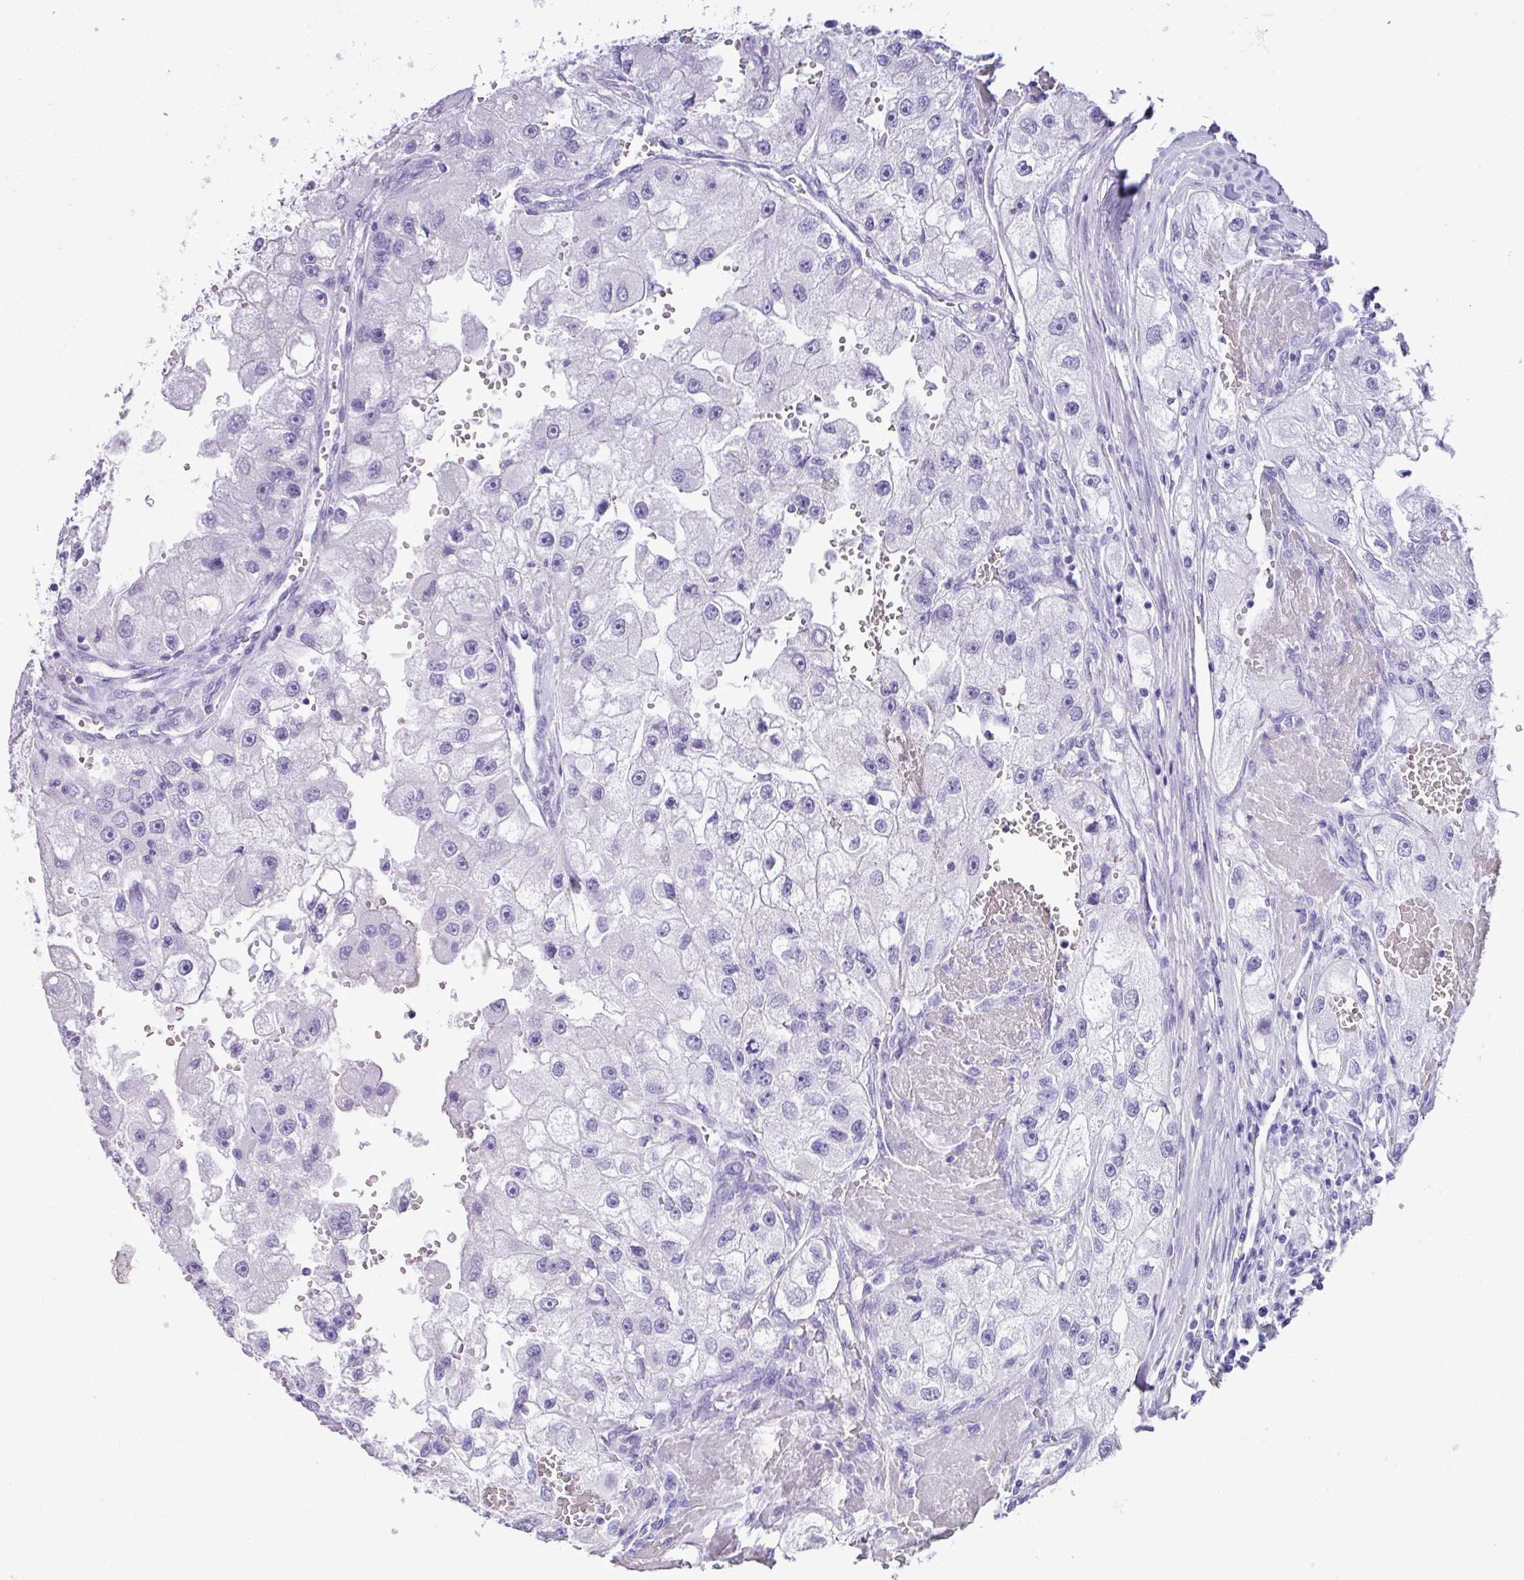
{"staining": {"intensity": "negative", "quantity": "none", "location": "none"}, "tissue": "renal cancer", "cell_type": "Tumor cells", "image_type": "cancer", "snomed": [{"axis": "morphology", "description": "Adenocarcinoma, NOS"}, {"axis": "topography", "description": "Kidney"}], "caption": "This is an immunohistochemistry (IHC) histopathology image of renal cancer (adenocarcinoma). There is no expression in tumor cells.", "gene": "TNP1", "patient": {"sex": "male", "age": 63}}